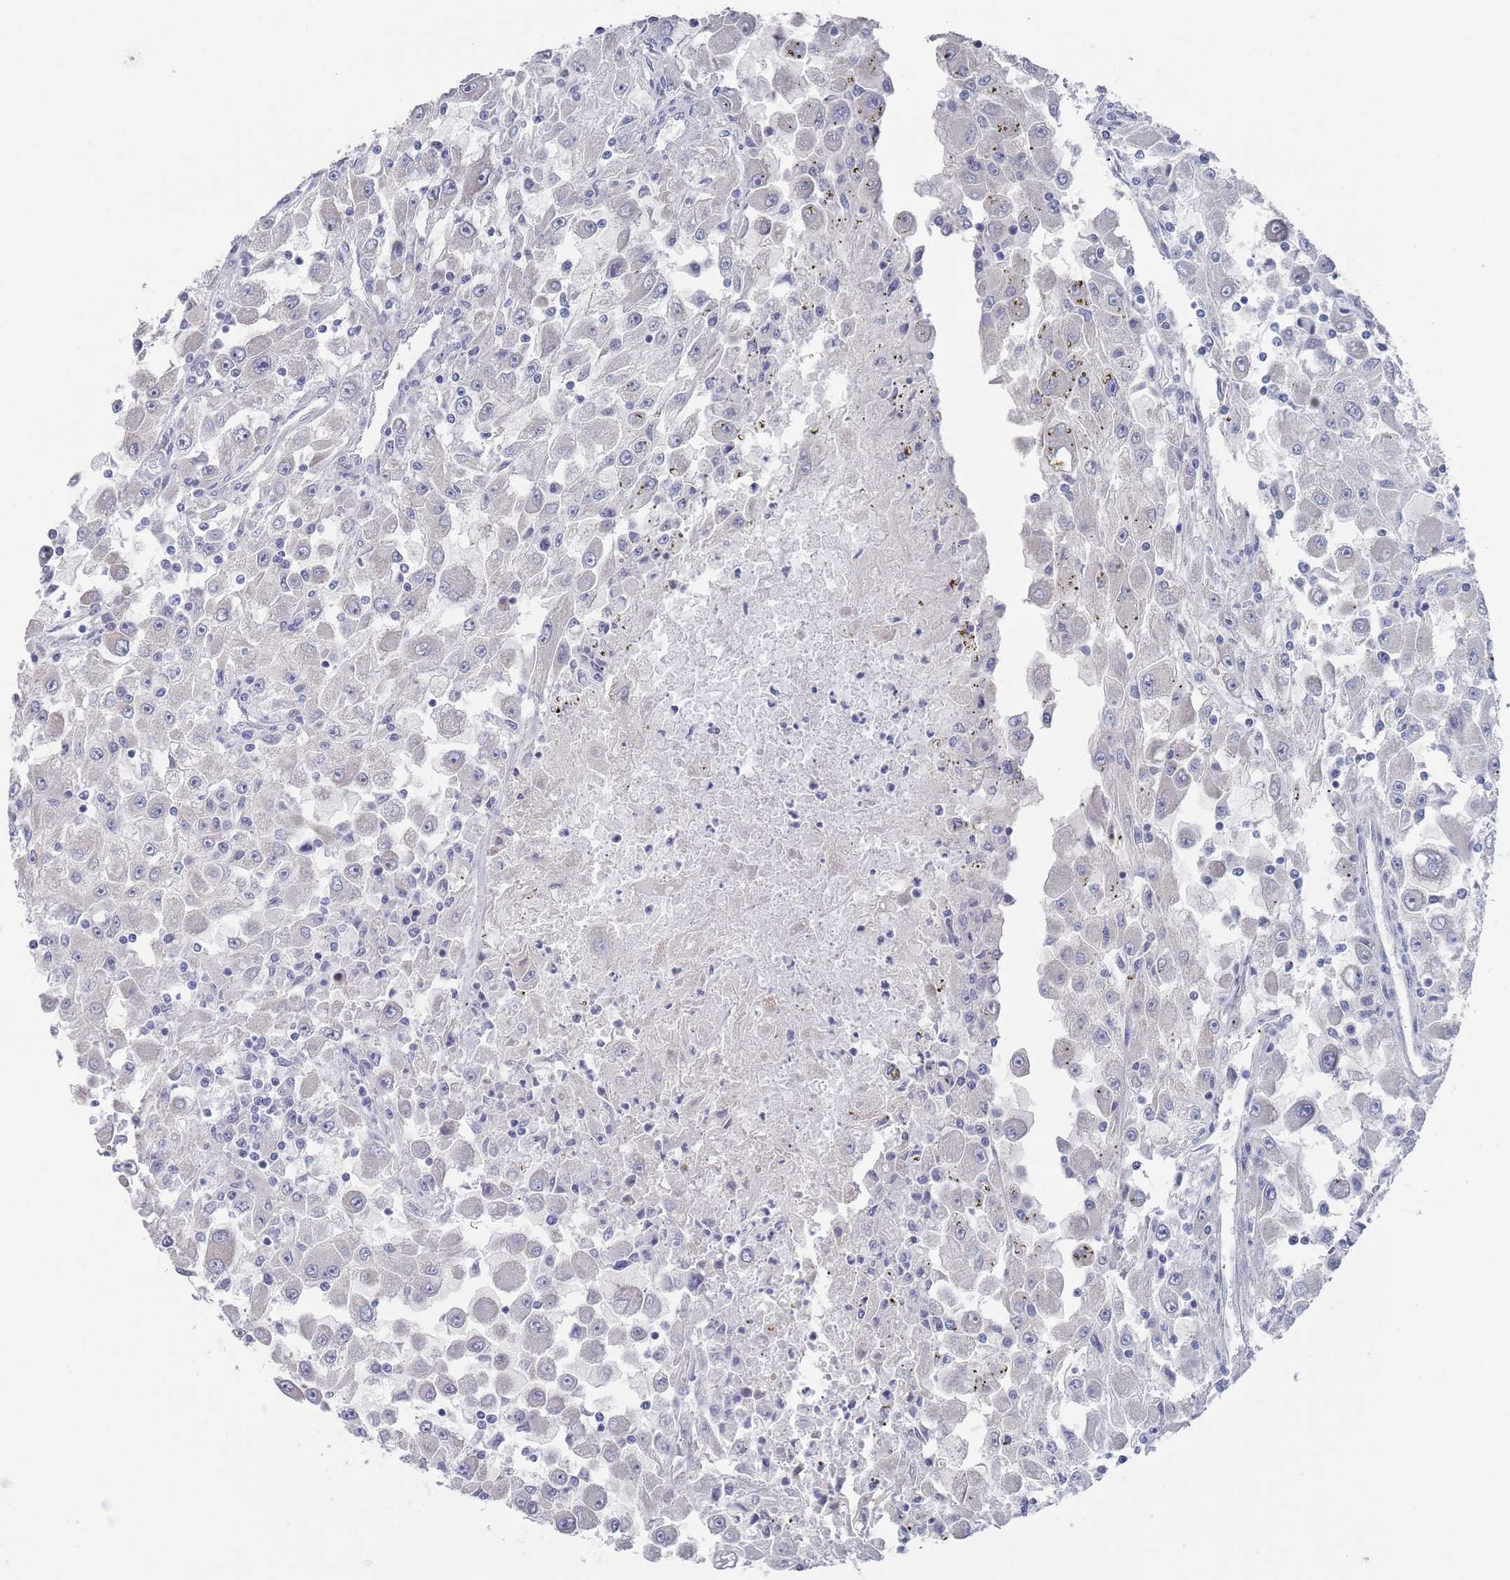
{"staining": {"intensity": "negative", "quantity": "none", "location": "none"}, "tissue": "renal cancer", "cell_type": "Tumor cells", "image_type": "cancer", "snomed": [{"axis": "morphology", "description": "Adenocarcinoma, NOS"}, {"axis": "topography", "description": "Kidney"}], "caption": "Human renal cancer stained for a protein using IHC exhibits no staining in tumor cells.", "gene": "TMCO3", "patient": {"sex": "female", "age": 67}}